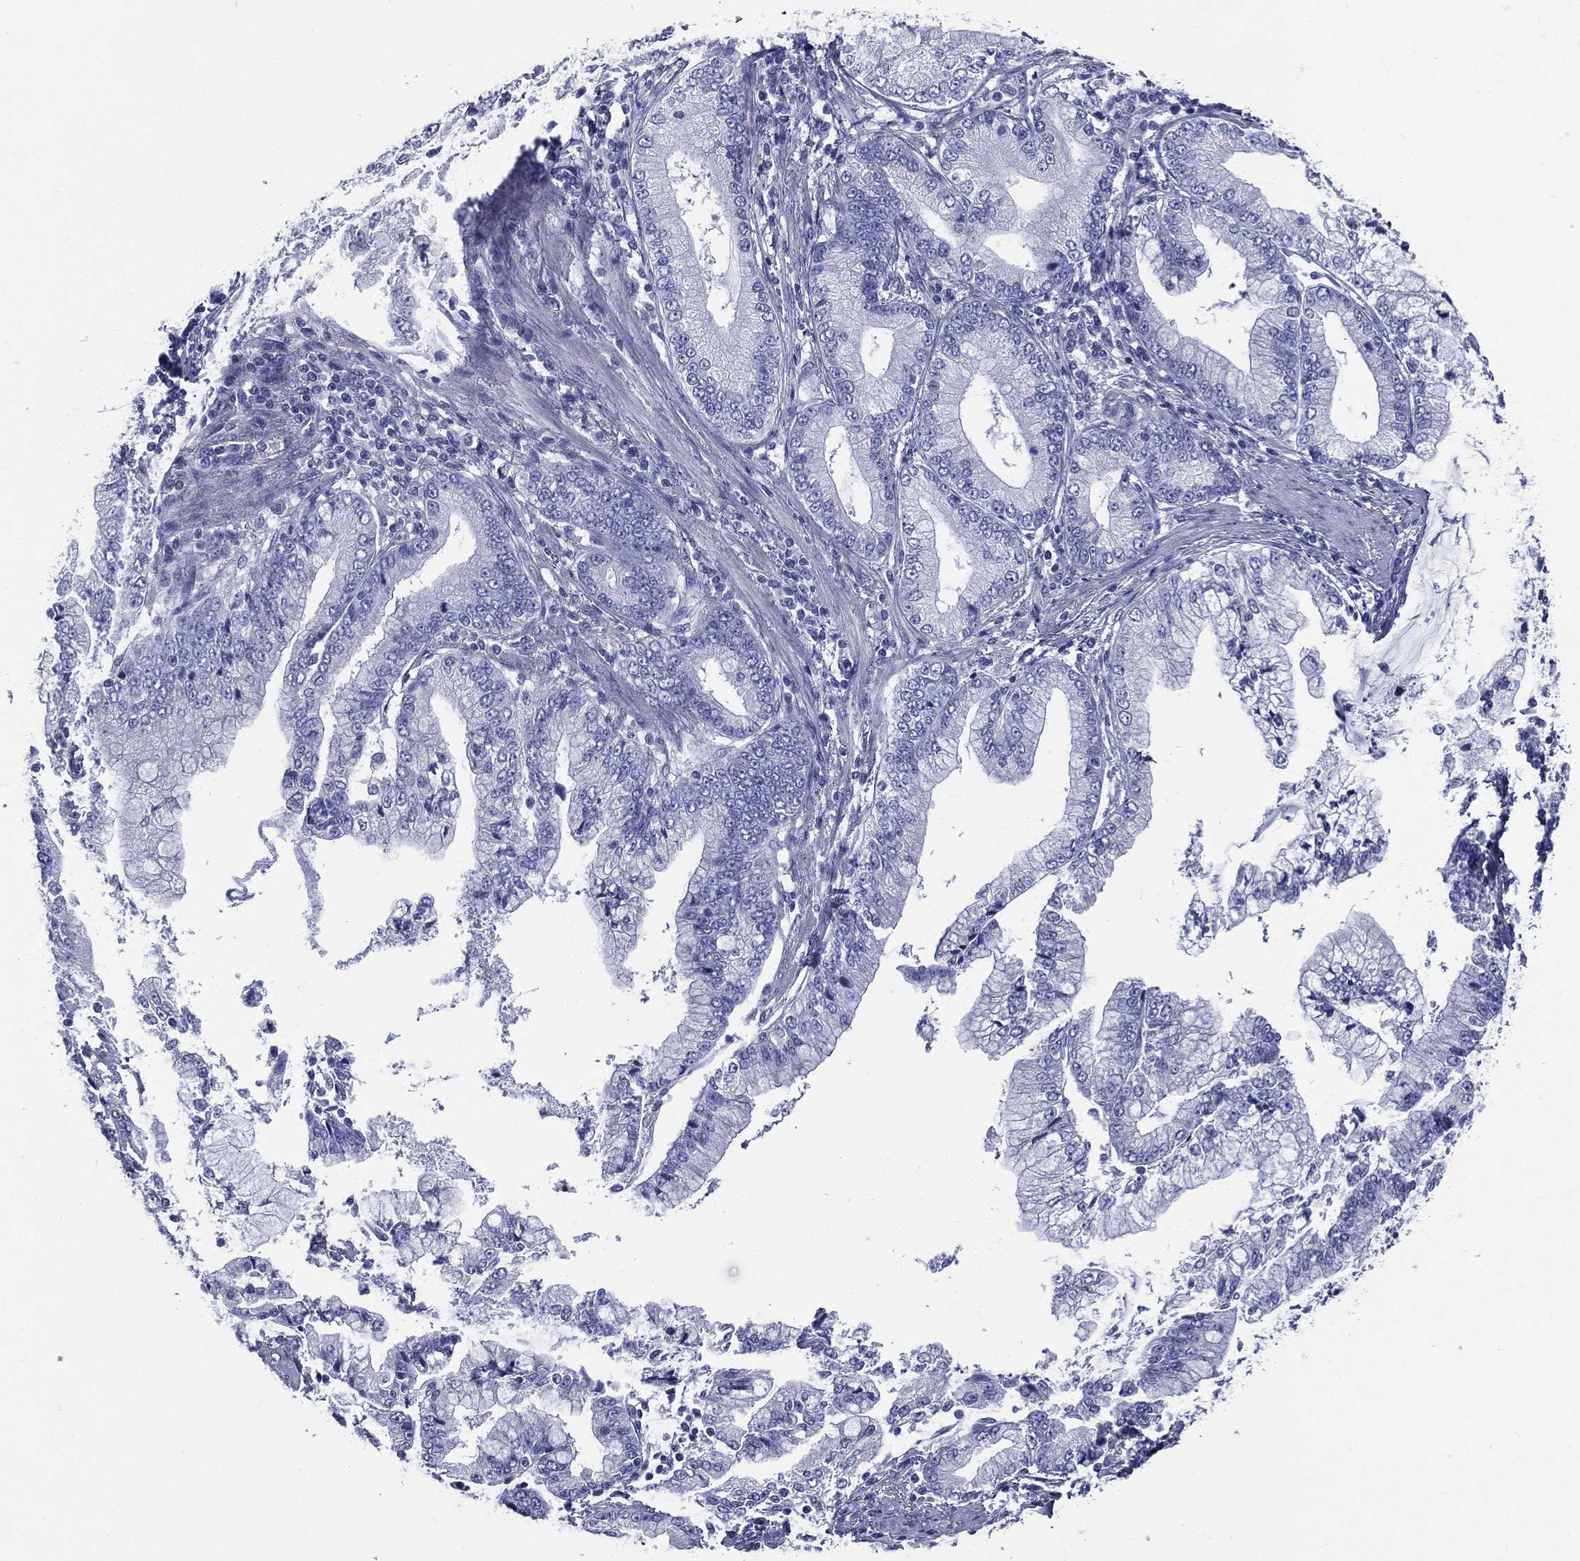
{"staining": {"intensity": "negative", "quantity": "none", "location": "none"}, "tissue": "stomach cancer", "cell_type": "Tumor cells", "image_type": "cancer", "snomed": [{"axis": "morphology", "description": "Adenocarcinoma, NOS"}, {"axis": "topography", "description": "Stomach, upper"}], "caption": "This is a image of immunohistochemistry (IHC) staining of stomach cancer (adenocarcinoma), which shows no positivity in tumor cells. (DAB immunohistochemistry with hematoxylin counter stain).", "gene": "DPYS", "patient": {"sex": "female", "age": 74}}